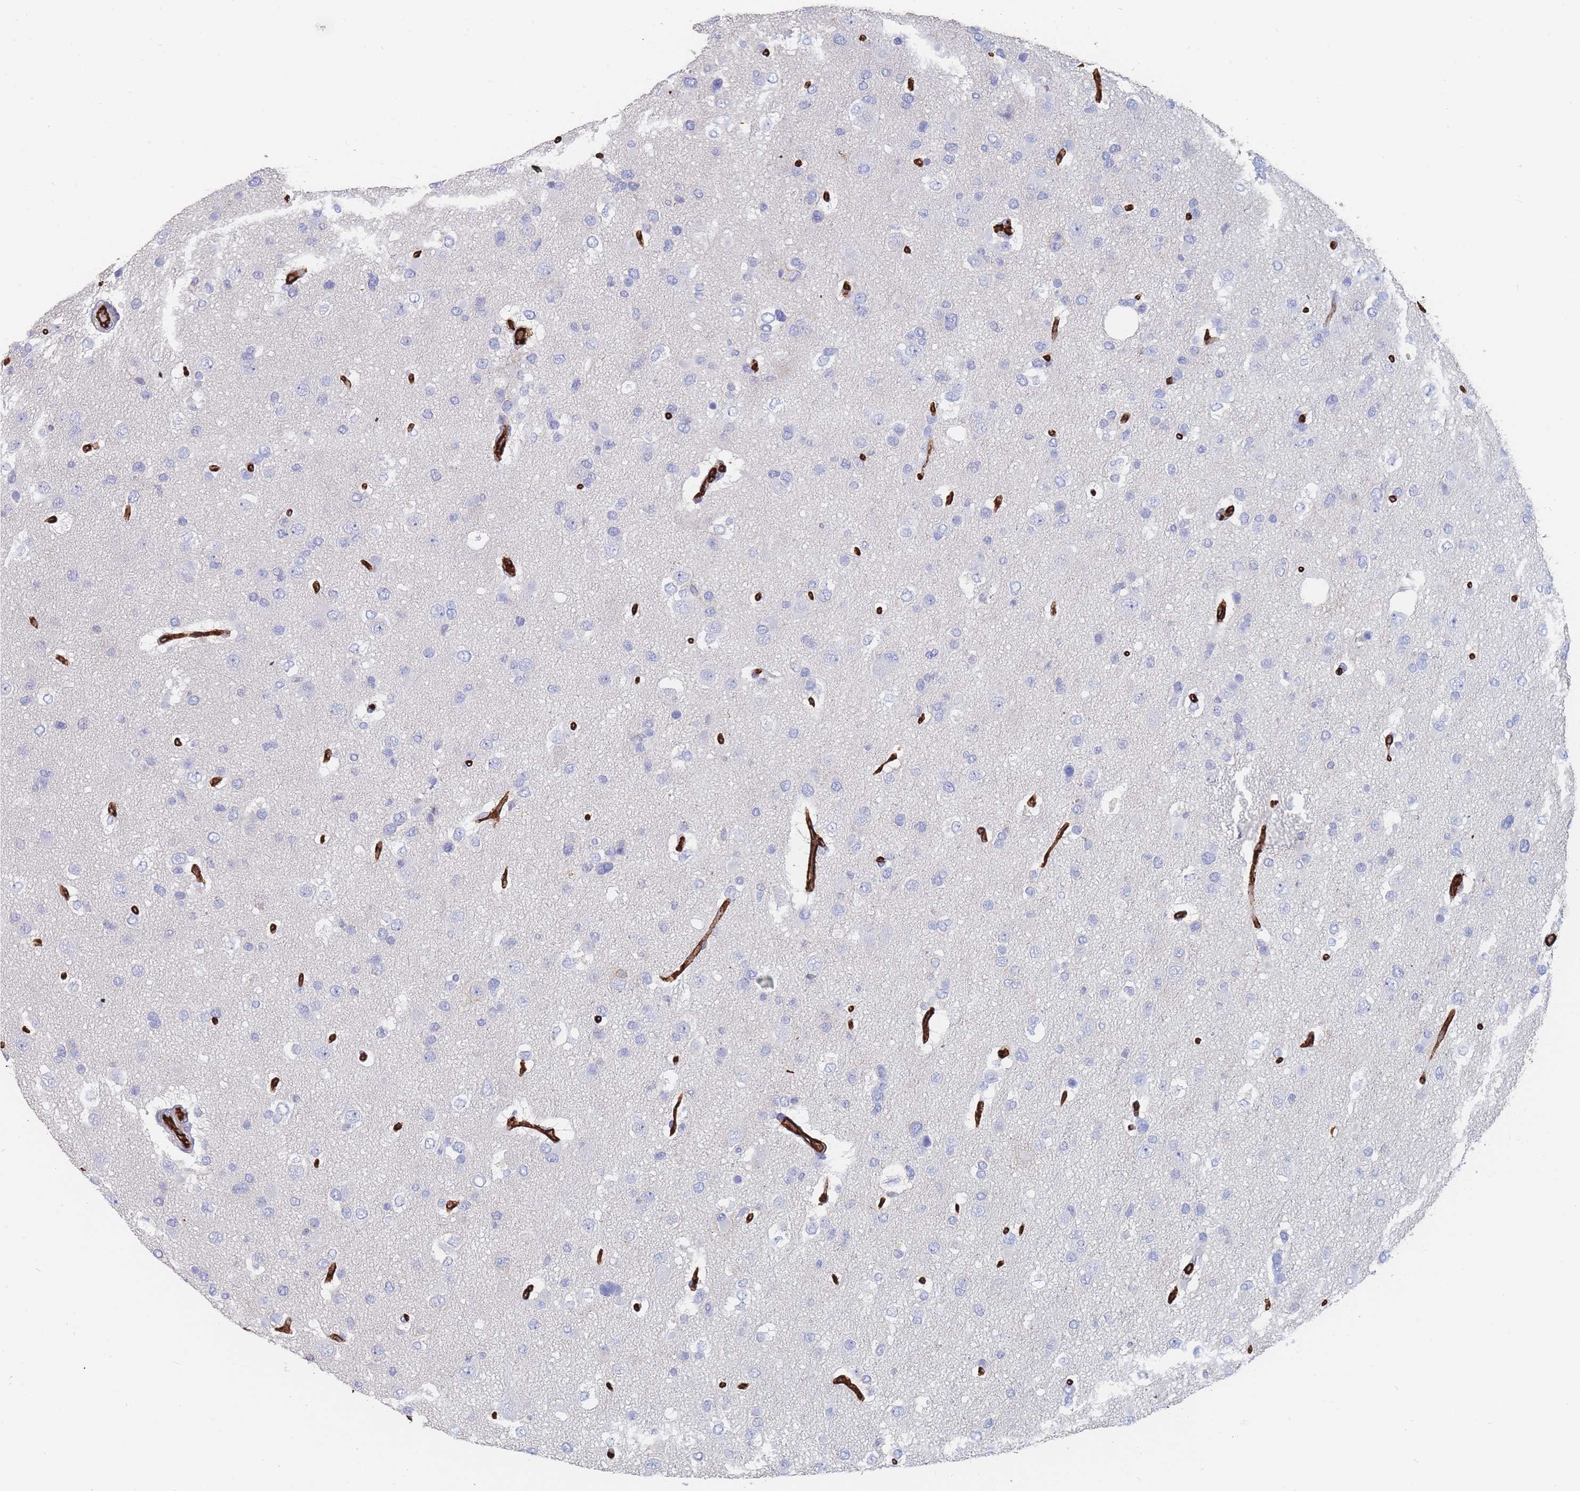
{"staining": {"intensity": "negative", "quantity": "none", "location": "none"}, "tissue": "glioma", "cell_type": "Tumor cells", "image_type": "cancer", "snomed": [{"axis": "morphology", "description": "Glioma, malignant, High grade"}, {"axis": "topography", "description": "Brain"}], "caption": "DAB (3,3'-diaminobenzidine) immunohistochemical staining of human high-grade glioma (malignant) demonstrates no significant positivity in tumor cells. The staining was performed using DAB (3,3'-diaminobenzidine) to visualize the protein expression in brown, while the nuclei were stained in blue with hematoxylin (Magnification: 20x).", "gene": "SLC2A1", "patient": {"sex": "male", "age": 53}}